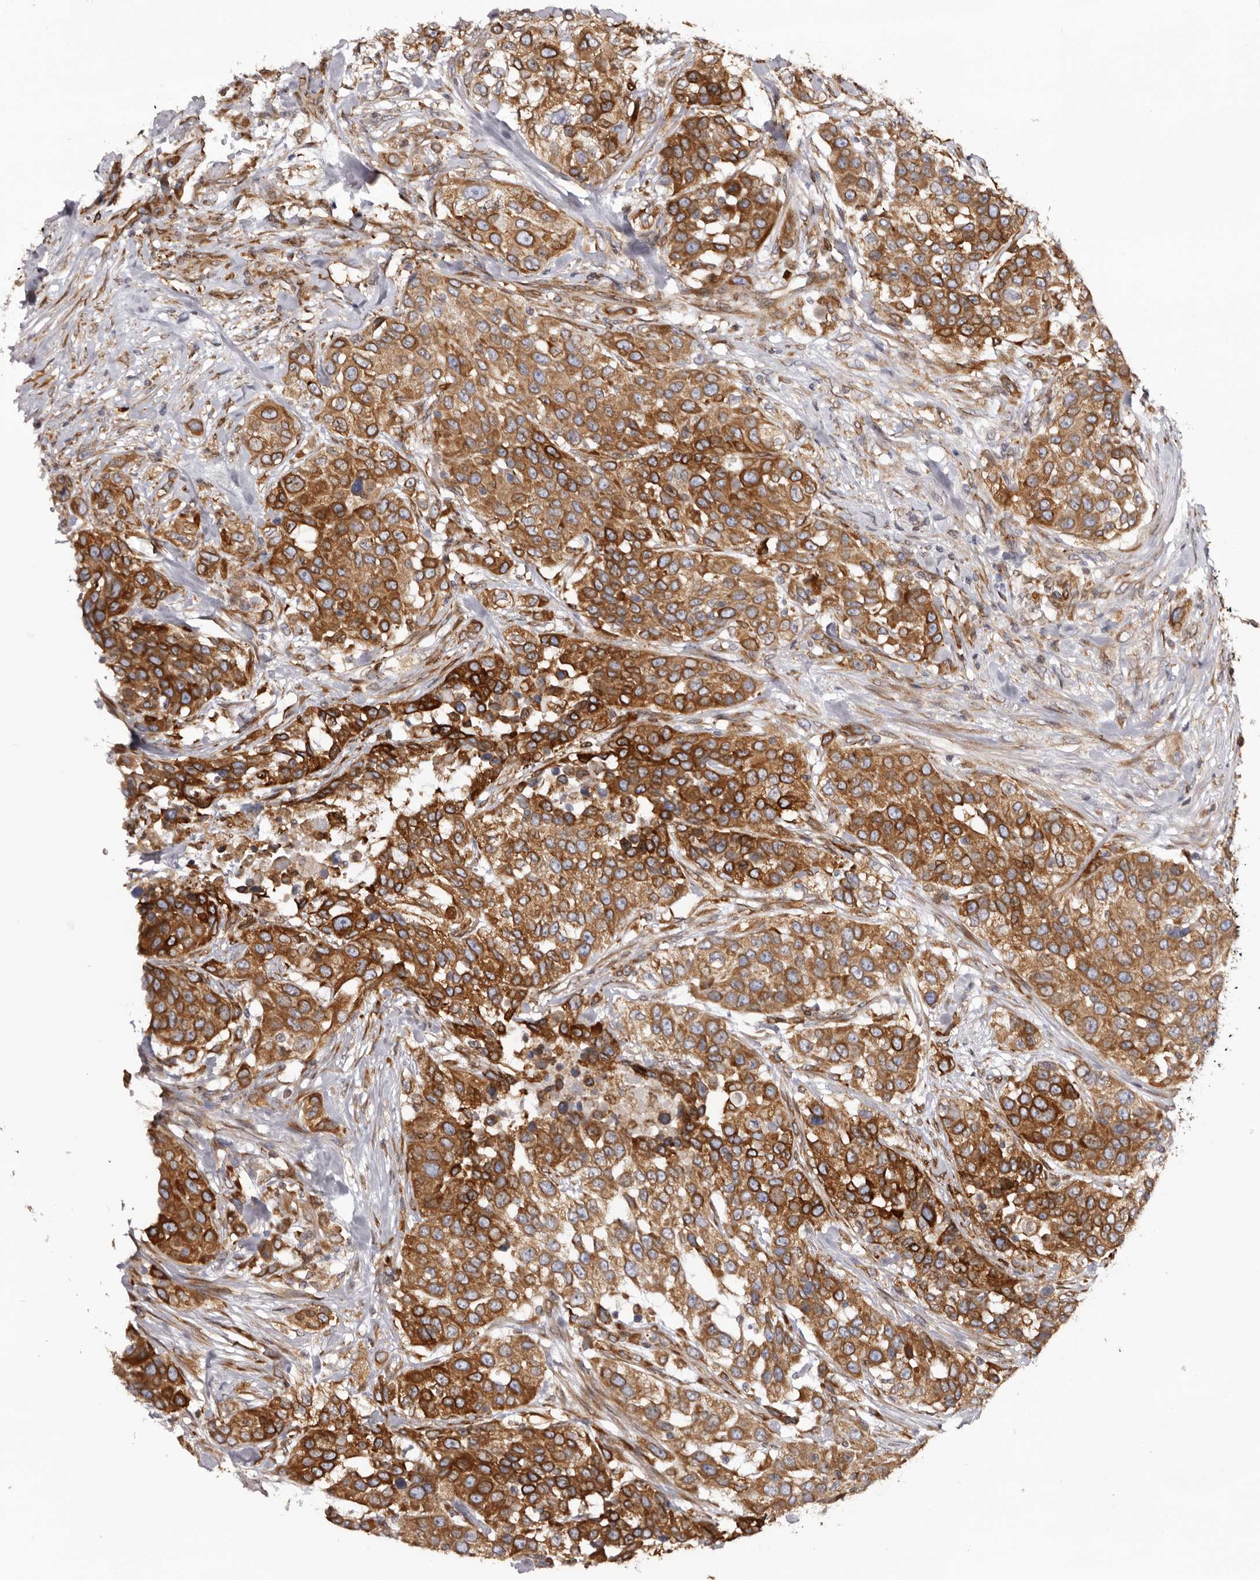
{"staining": {"intensity": "moderate", "quantity": ">75%", "location": "cytoplasmic/membranous"}, "tissue": "urothelial cancer", "cell_type": "Tumor cells", "image_type": "cancer", "snomed": [{"axis": "morphology", "description": "Urothelial carcinoma, High grade"}, {"axis": "topography", "description": "Urinary bladder"}], "caption": "Urothelial cancer stained with DAB immunohistochemistry (IHC) exhibits medium levels of moderate cytoplasmic/membranous positivity in about >75% of tumor cells.", "gene": "C4orf3", "patient": {"sex": "female", "age": 80}}